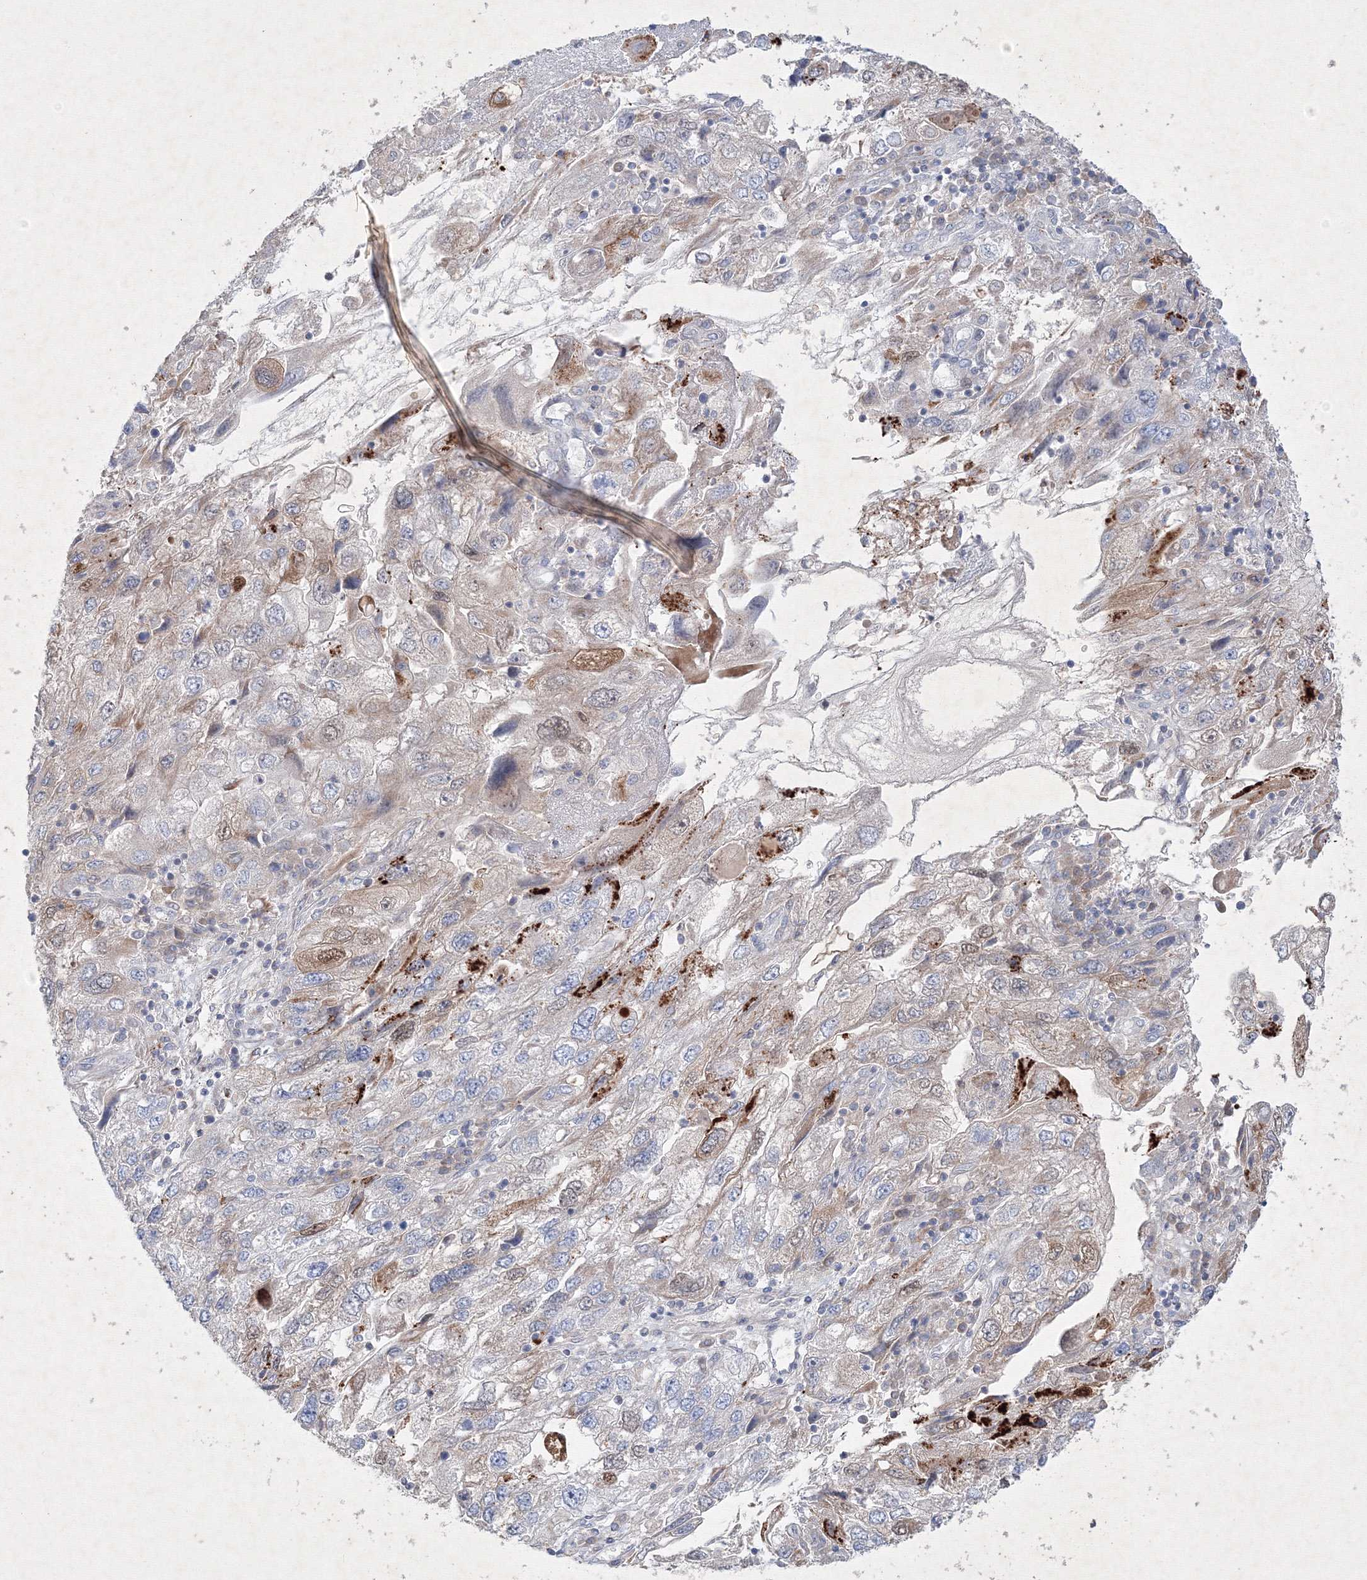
{"staining": {"intensity": "weak", "quantity": "<25%", "location": "cytoplasmic/membranous,nuclear"}, "tissue": "endometrial cancer", "cell_type": "Tumor cells", "image_type": "cancer", "snomed": [{"axis": "morphology", "description": "Adenocarcinoma, NOS"}, {"axis": "topography", "description": "Endometrium"}], "caption": "Tumor cells show no significant positivity in endometrial adenocarcinoma.", "gene": "CXXC4", "patient": {"sex": "female", "age": 49}}